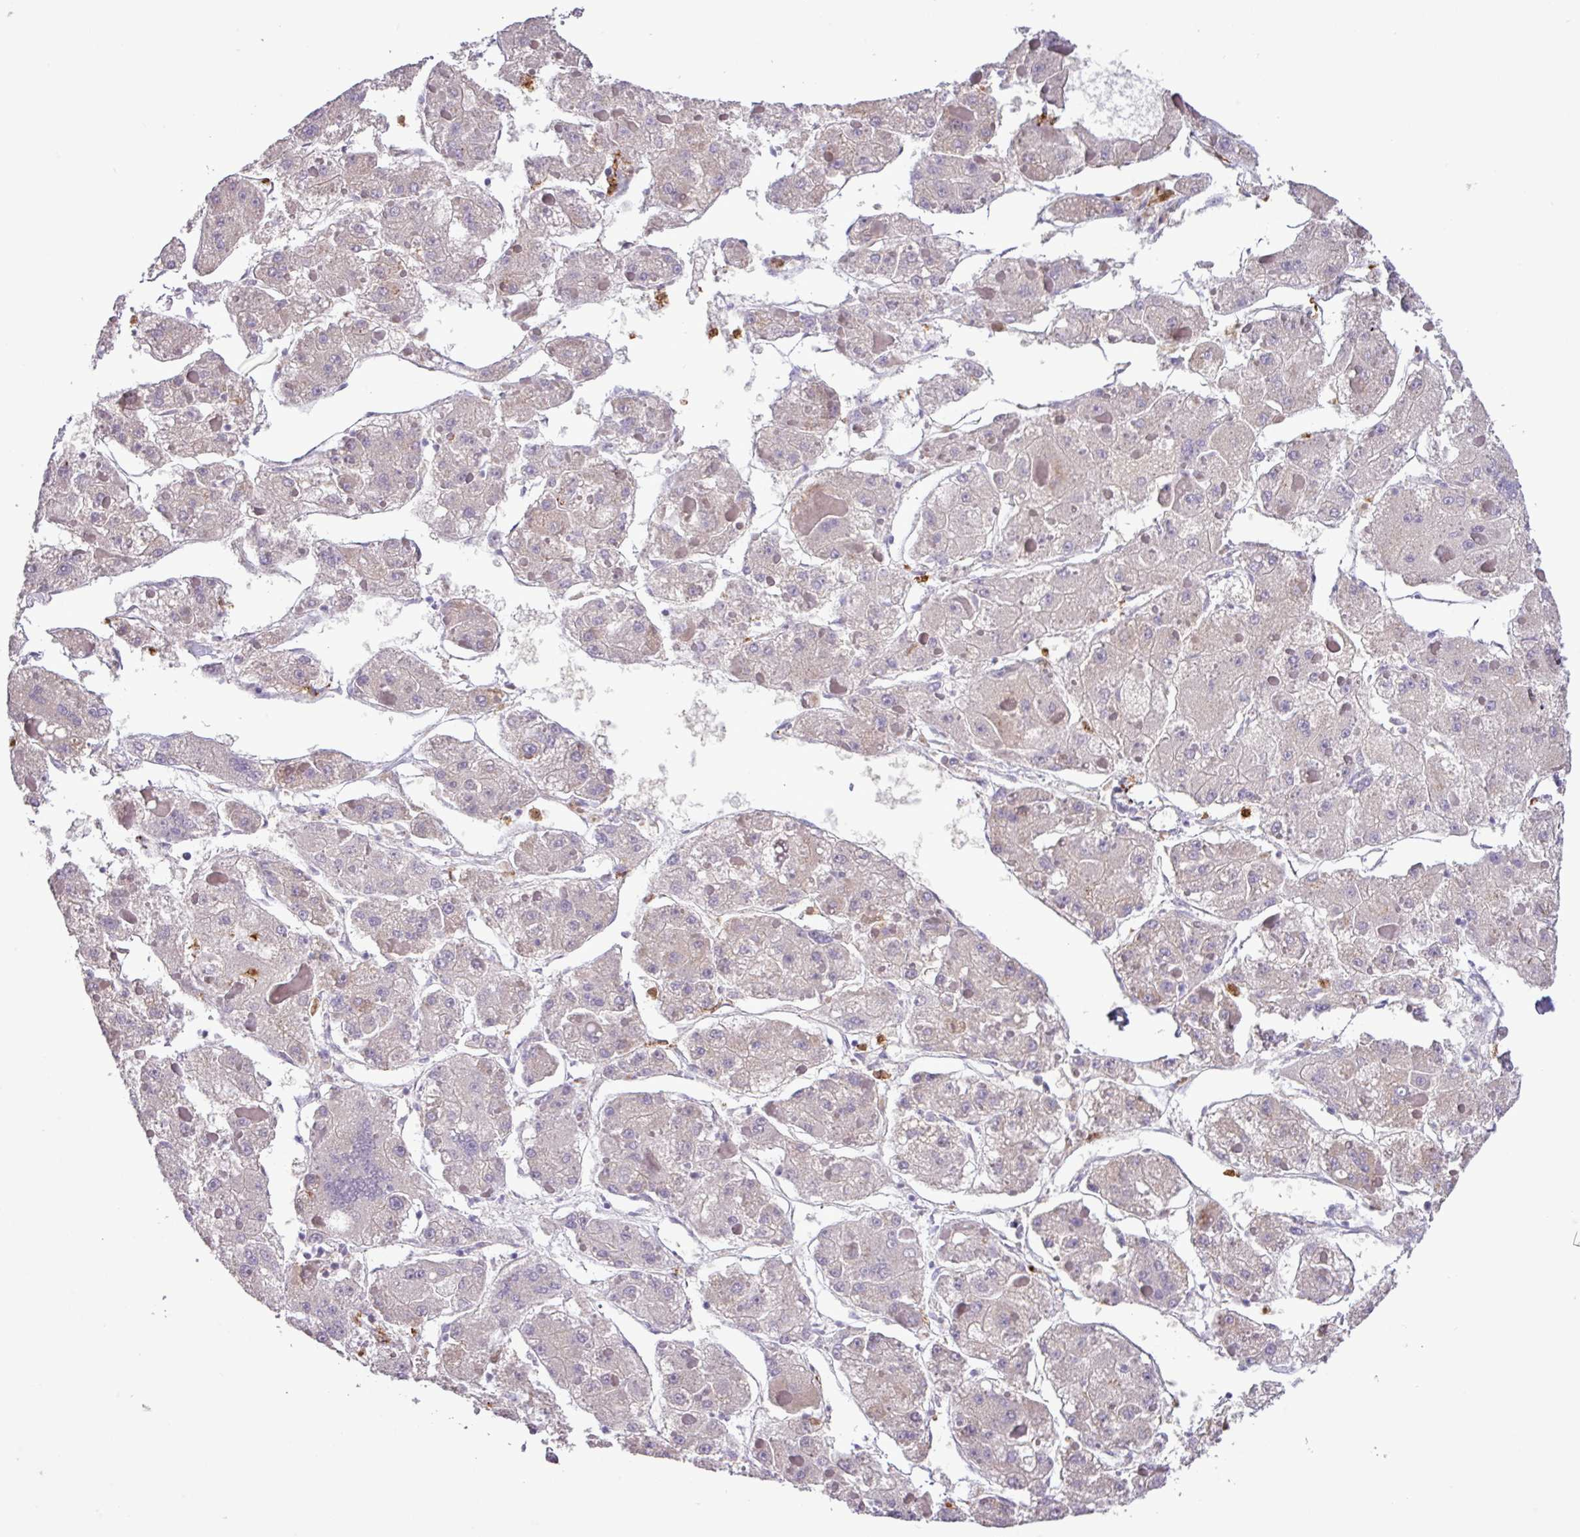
{"staining": {"intensity": "negative", "quantity": "none", "location": "none"}, "tissue": "liver cancer", "cell_type": "Tumor cells", "image_type": "cancer", "snomed": [{"axis": "morphology", "description": "Carcinoma, Hepatocellular, NOS"}, {"axis": "topography", "description": "Liver"}], "caption": "Immunohistochemistry (IHC) of hepatocellular carcinoma (liver) demonstrates no expression in tumor cells.", "gene": "MGAT4B", "patient": {"sex": "female", "age": 73}}